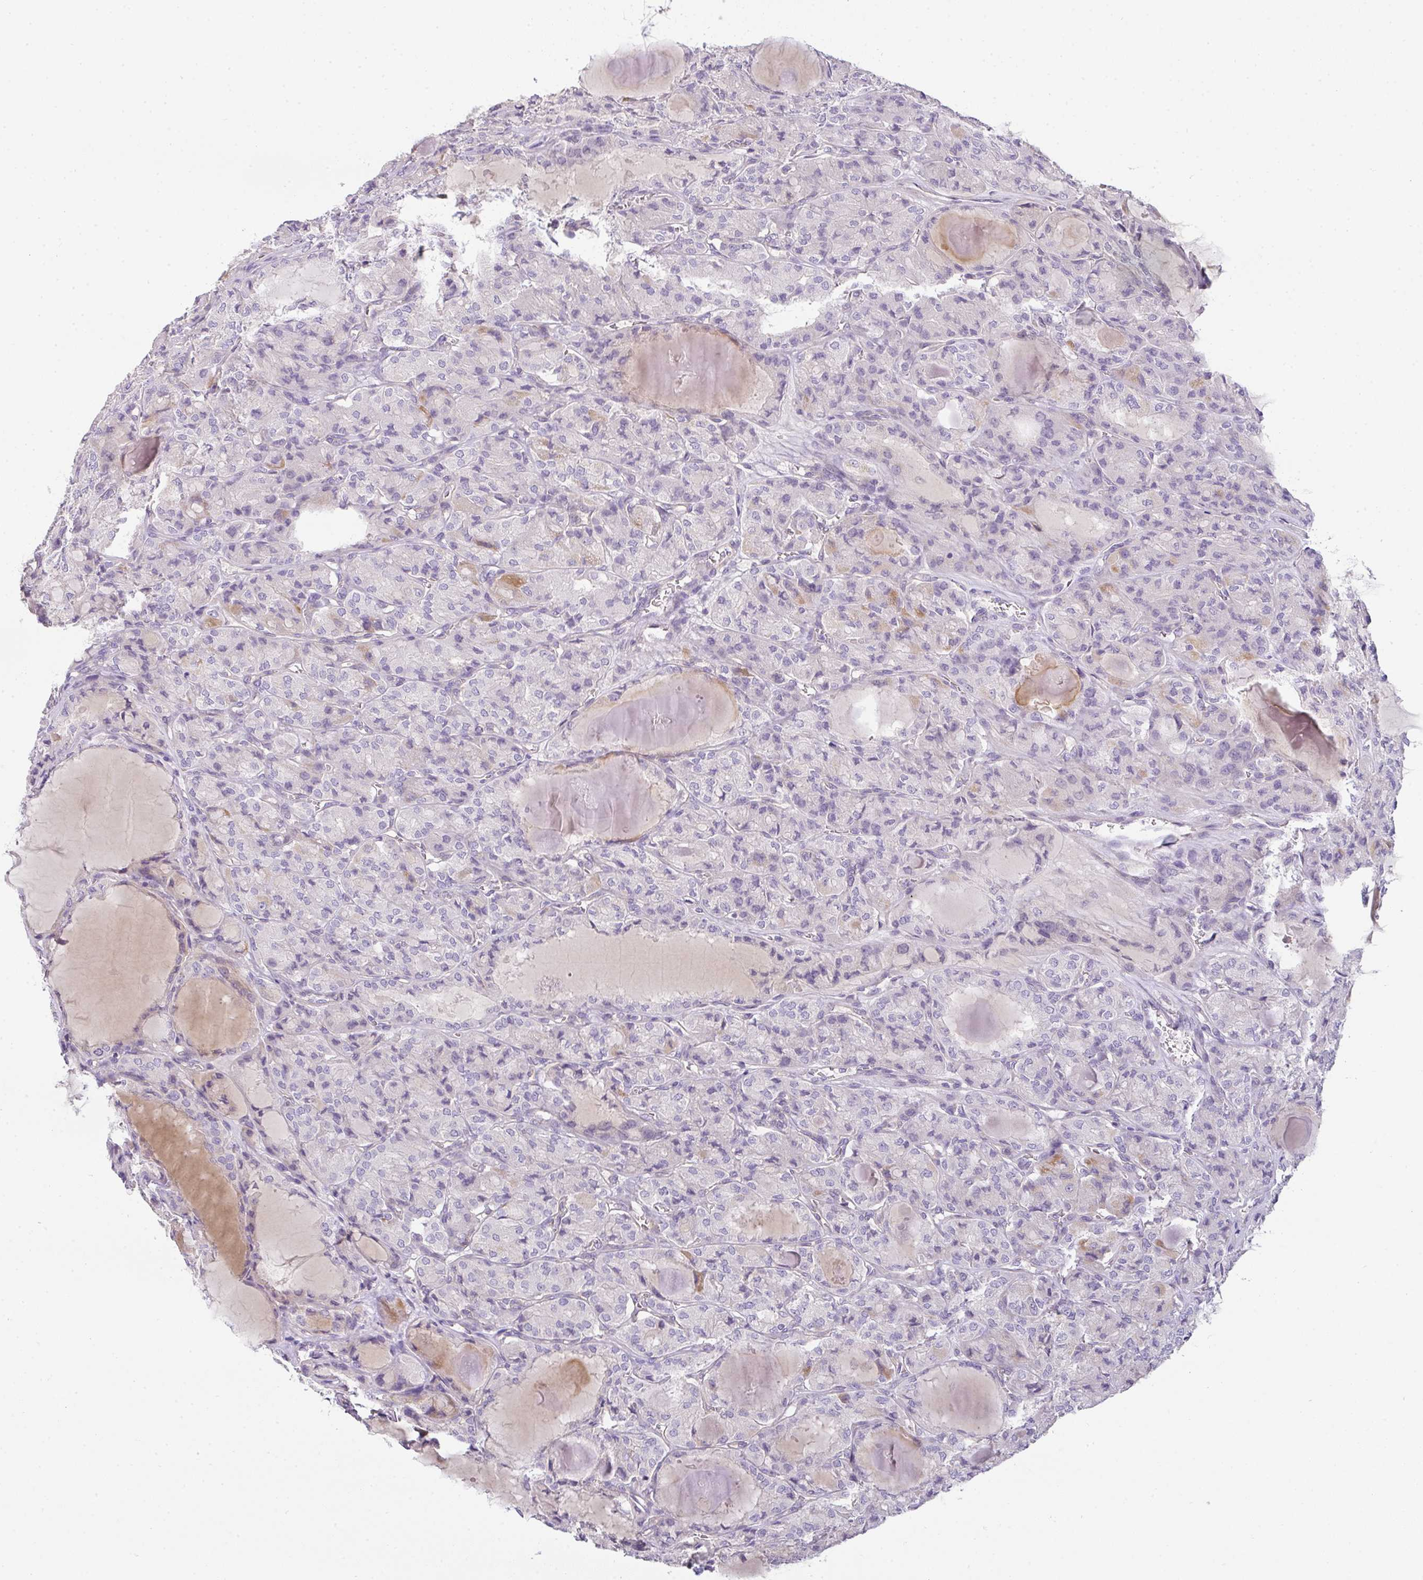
{"staining": {"intensity": "negative", "quantity": "none", "location": "none"}, "tissue": "thyroid cancer", "cell_type": "Tumor cells", "image_type": "cancer", "snomed": [{"axis": "morphology", "description": "Papillary adenocarcinoma, NOS"}, {"axis": "topography", "description": "Thyroid gland"}], "caption": "An image of thyroid papillary adenocarcinoma stained for a protein demonstrates no brown staining in tumor cells.", "gene": "FILIP1", "patient": {"sex": "male", "age": 87}}